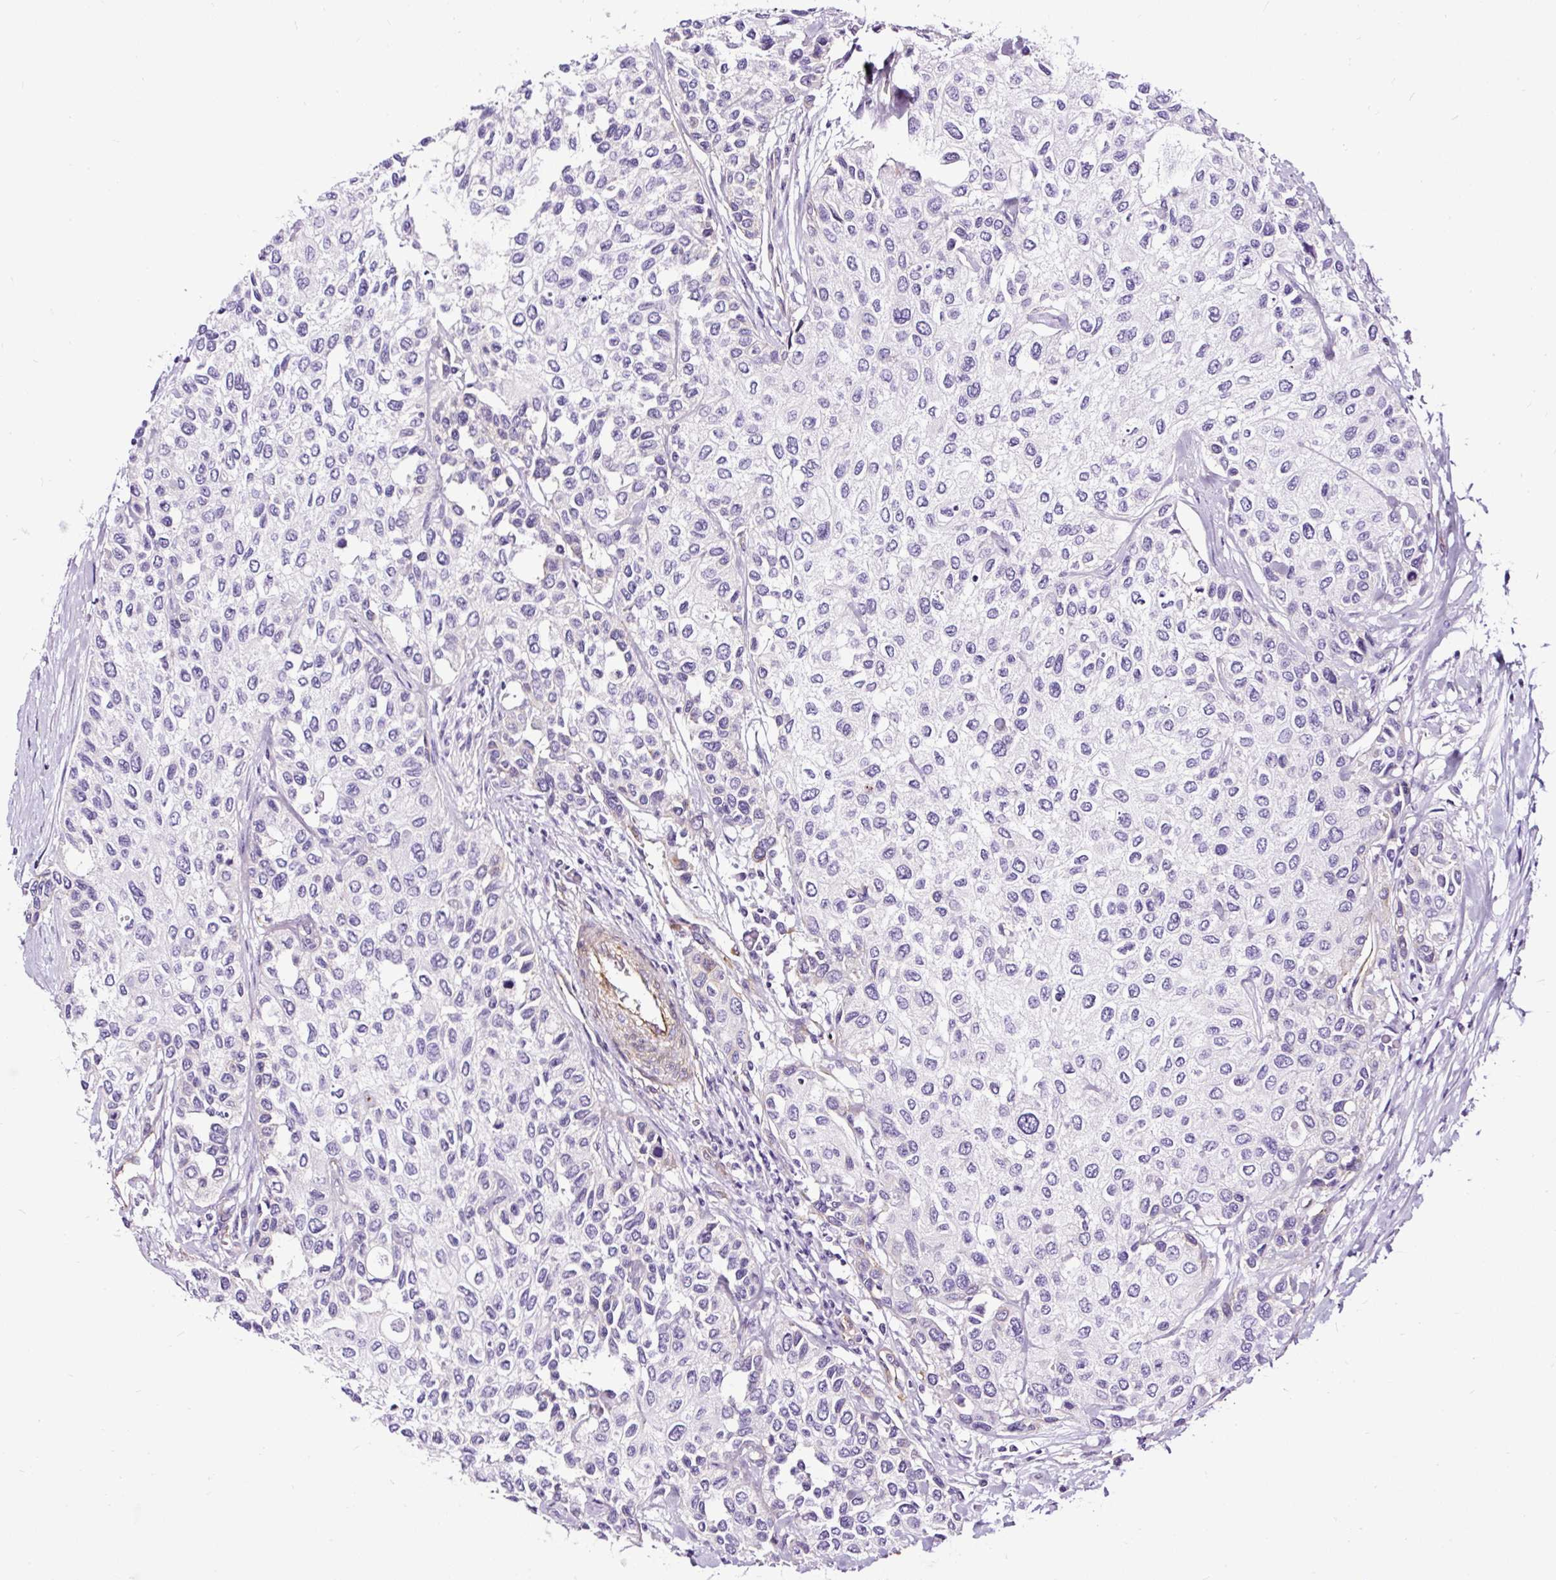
{"staining": {"intensity": "negative", "quantity": "none", "location": "none"}, "tissue": "urothelial cancer", "cell_type": "Tumor cells", "image_type": "cancer", "snomed": [{"axis": "morphology", "description": "Normal tissue, NOS"}, {"axis": "morphology", "description": "Urothelial carcinoma, High grade"}, {"axis": "topography", "description": "Vascular tissue"}, {"axis": "topography", "description": "Urinary bladder"}], "caption": "IHC of human urothelial cancer displays no staining in tumor cells.", "gene": "SLC7A8", "patient": {"sex": "female", "age": 56}}